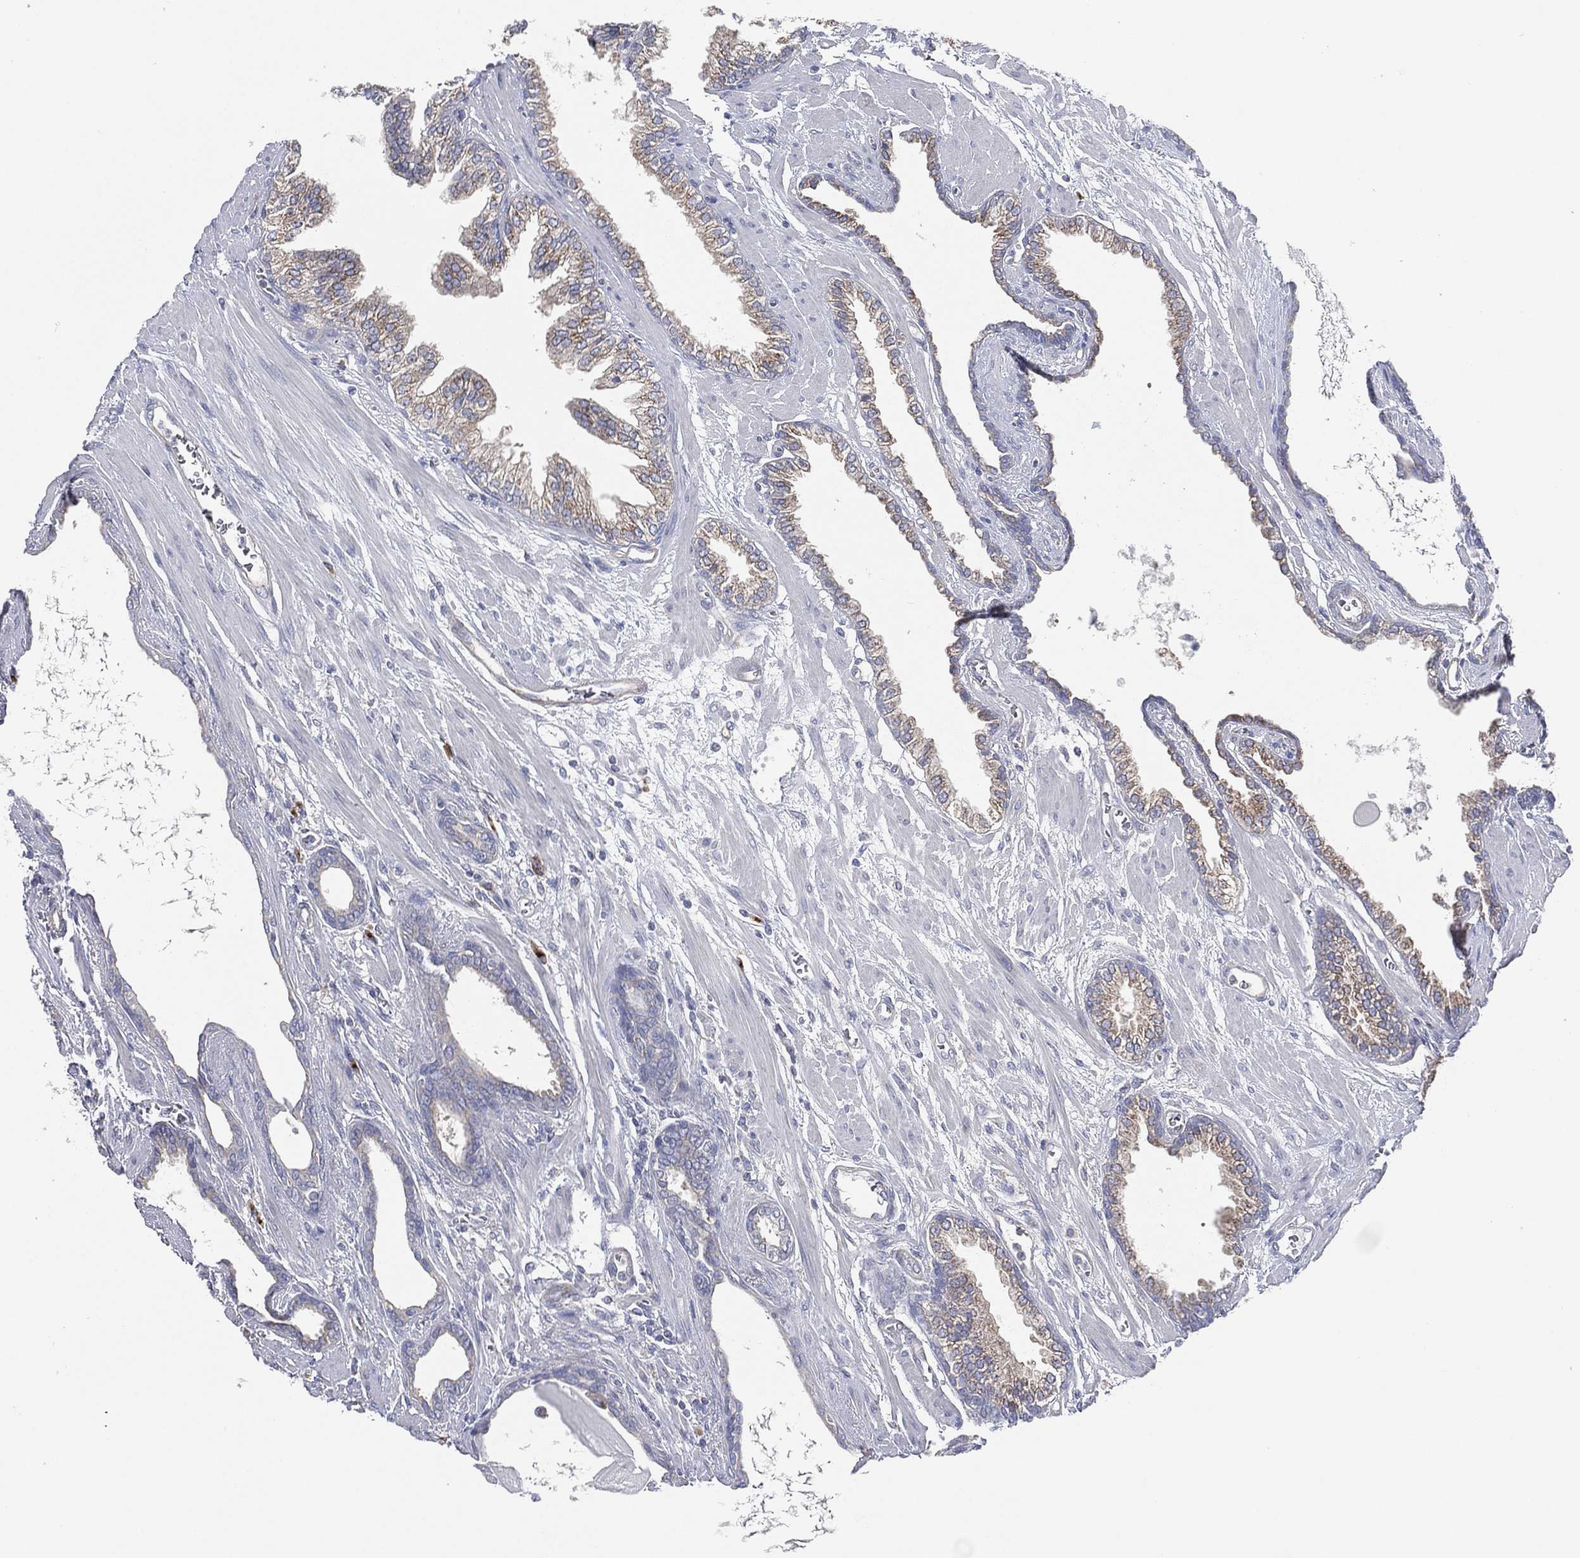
{"staining": {"intensity": "weak", "quantity": "<25%", "location": "cytoplasmic/membranous"}, "tissue": "prostate cancer", "cell_type": "Tumor cells", "image_type": "cancer", "snomed": [{"axis": "morphology", "description": "Adenocarcinoma, Low grade"}, {"axis": "topography", "description": "Prostate"}], "caption": "Image shows no protein expression in tumor cells of prostate low-grade adenocarcinoma tissue.", "gene": "ATP8A2", "patient": {"sex": "male", "age": 69}}